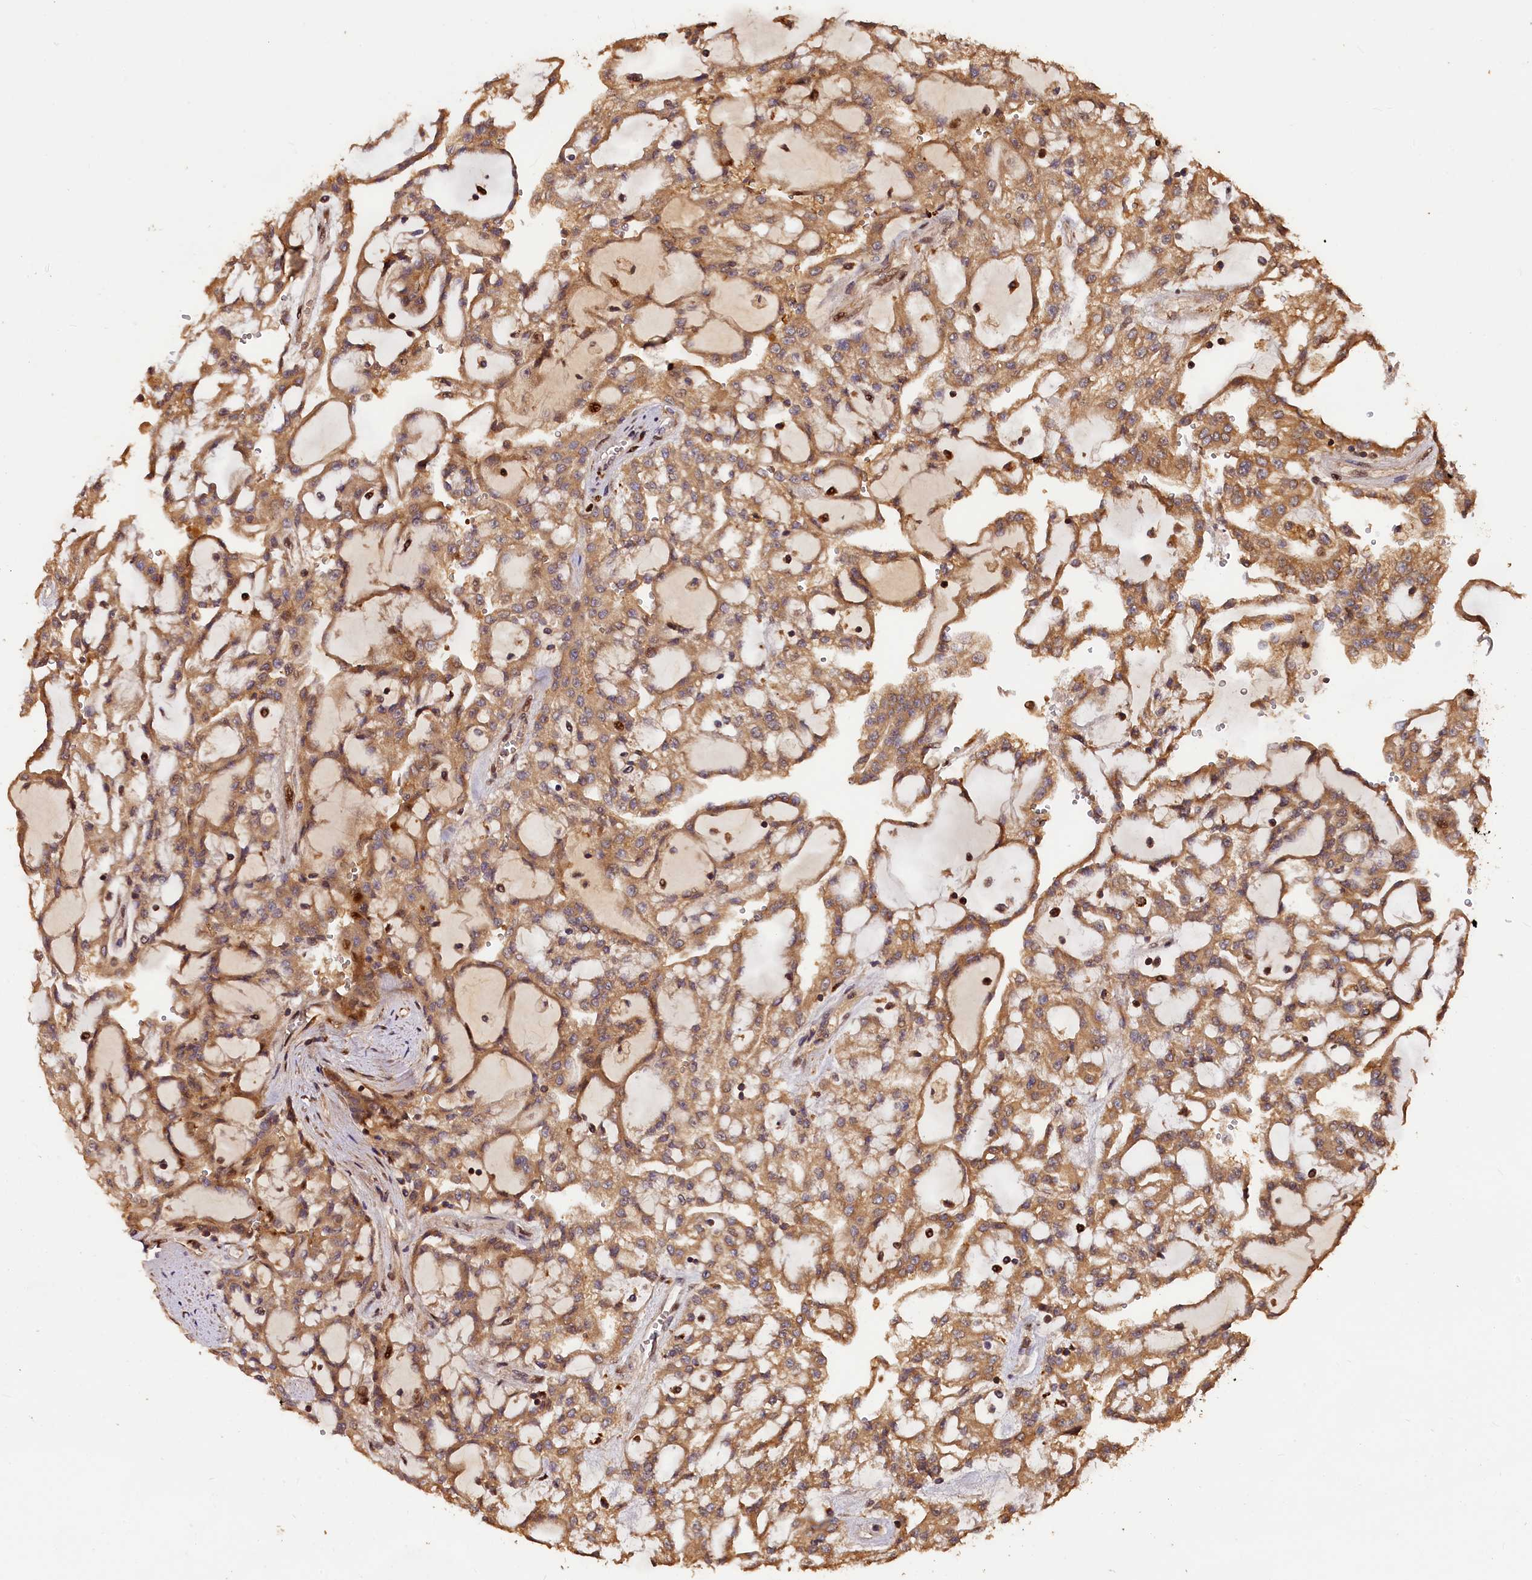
{"staining": {"intensity": "moderate", "quantity": ">75%", "location": "cytoplasmic/membranous"}, "tissue": "renal cancer", "cell_type": "Tumor cells", "image_type": "cancer", "snomed": [{"axis": "morphology", "description": "Adenocarcinoma, NOS"}, {"axis": "topography", "description": "Kidney"}], "caption": "IHC histopathology image of neoplastic tissue: human renal cancer (adenocarcinoma) stained using IHC exhibits medium levels of moderate protein expression localized specifically in the cytoplasmic/membranous of tumor cells, appearing as a cytoplasmic/membranous brown color.", "gene": "HMOX2", "patient": {"sex": "male", "age": 63}}